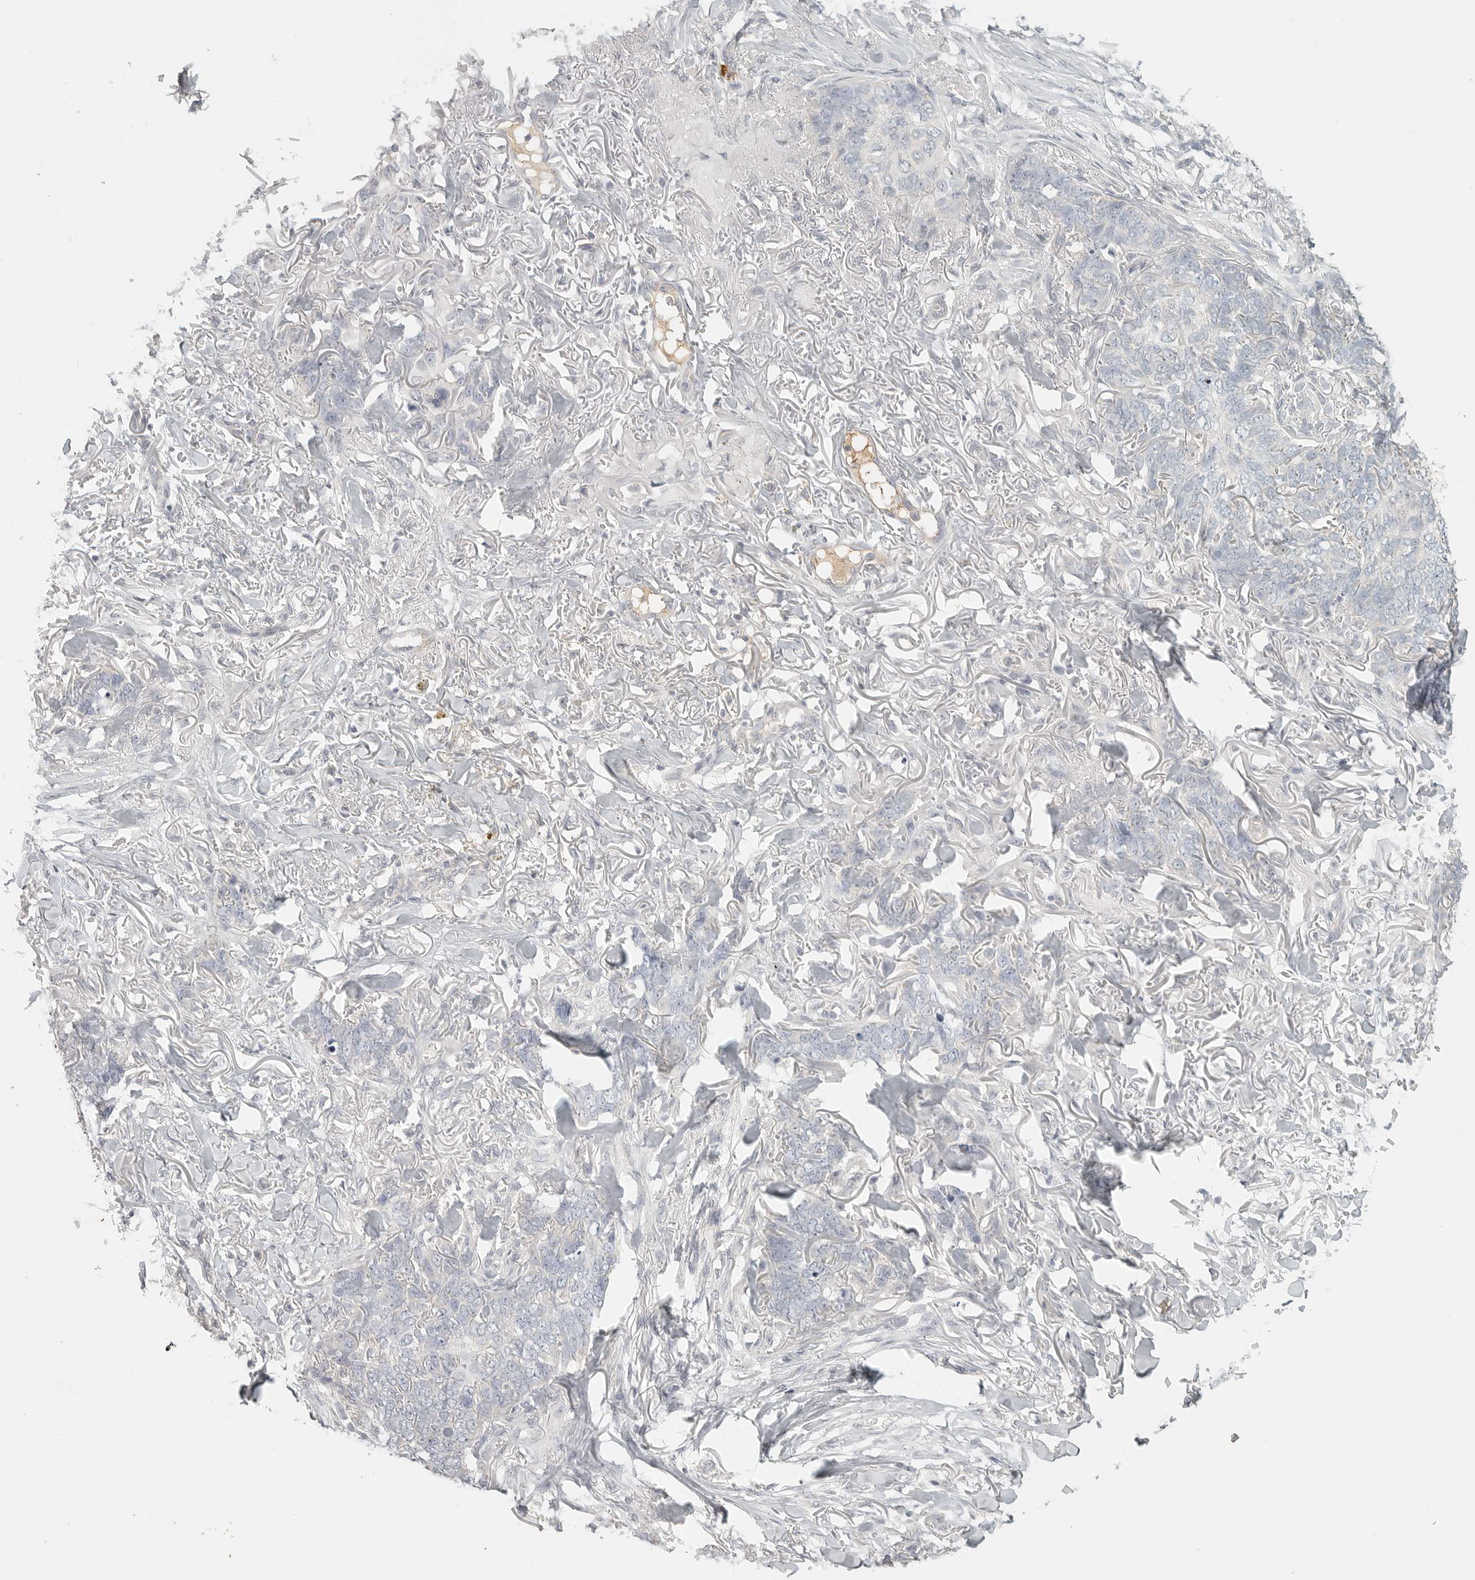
{"staining": {"intensity": "negative", "quantity": "none", "location": "none"}, "tissue": "skin cancer", "cell_type": "Tumor cells", "image_type": "cancer", "snomed": [{"axis": "morphology", "description": "Normal tissue, NOS"}, {"axis": "morphology", "description": "Basal cell carcinoma"}, {"axis": "topography", "description": "Skin"}], "caption": "Human skin basal cell carcinoma stained for a protein using immunohistochemistry (IHC) exhibits no expression in tumor cells.", "gene": "SLC25A36", "patient": {"sex": "male", "age": 77}}